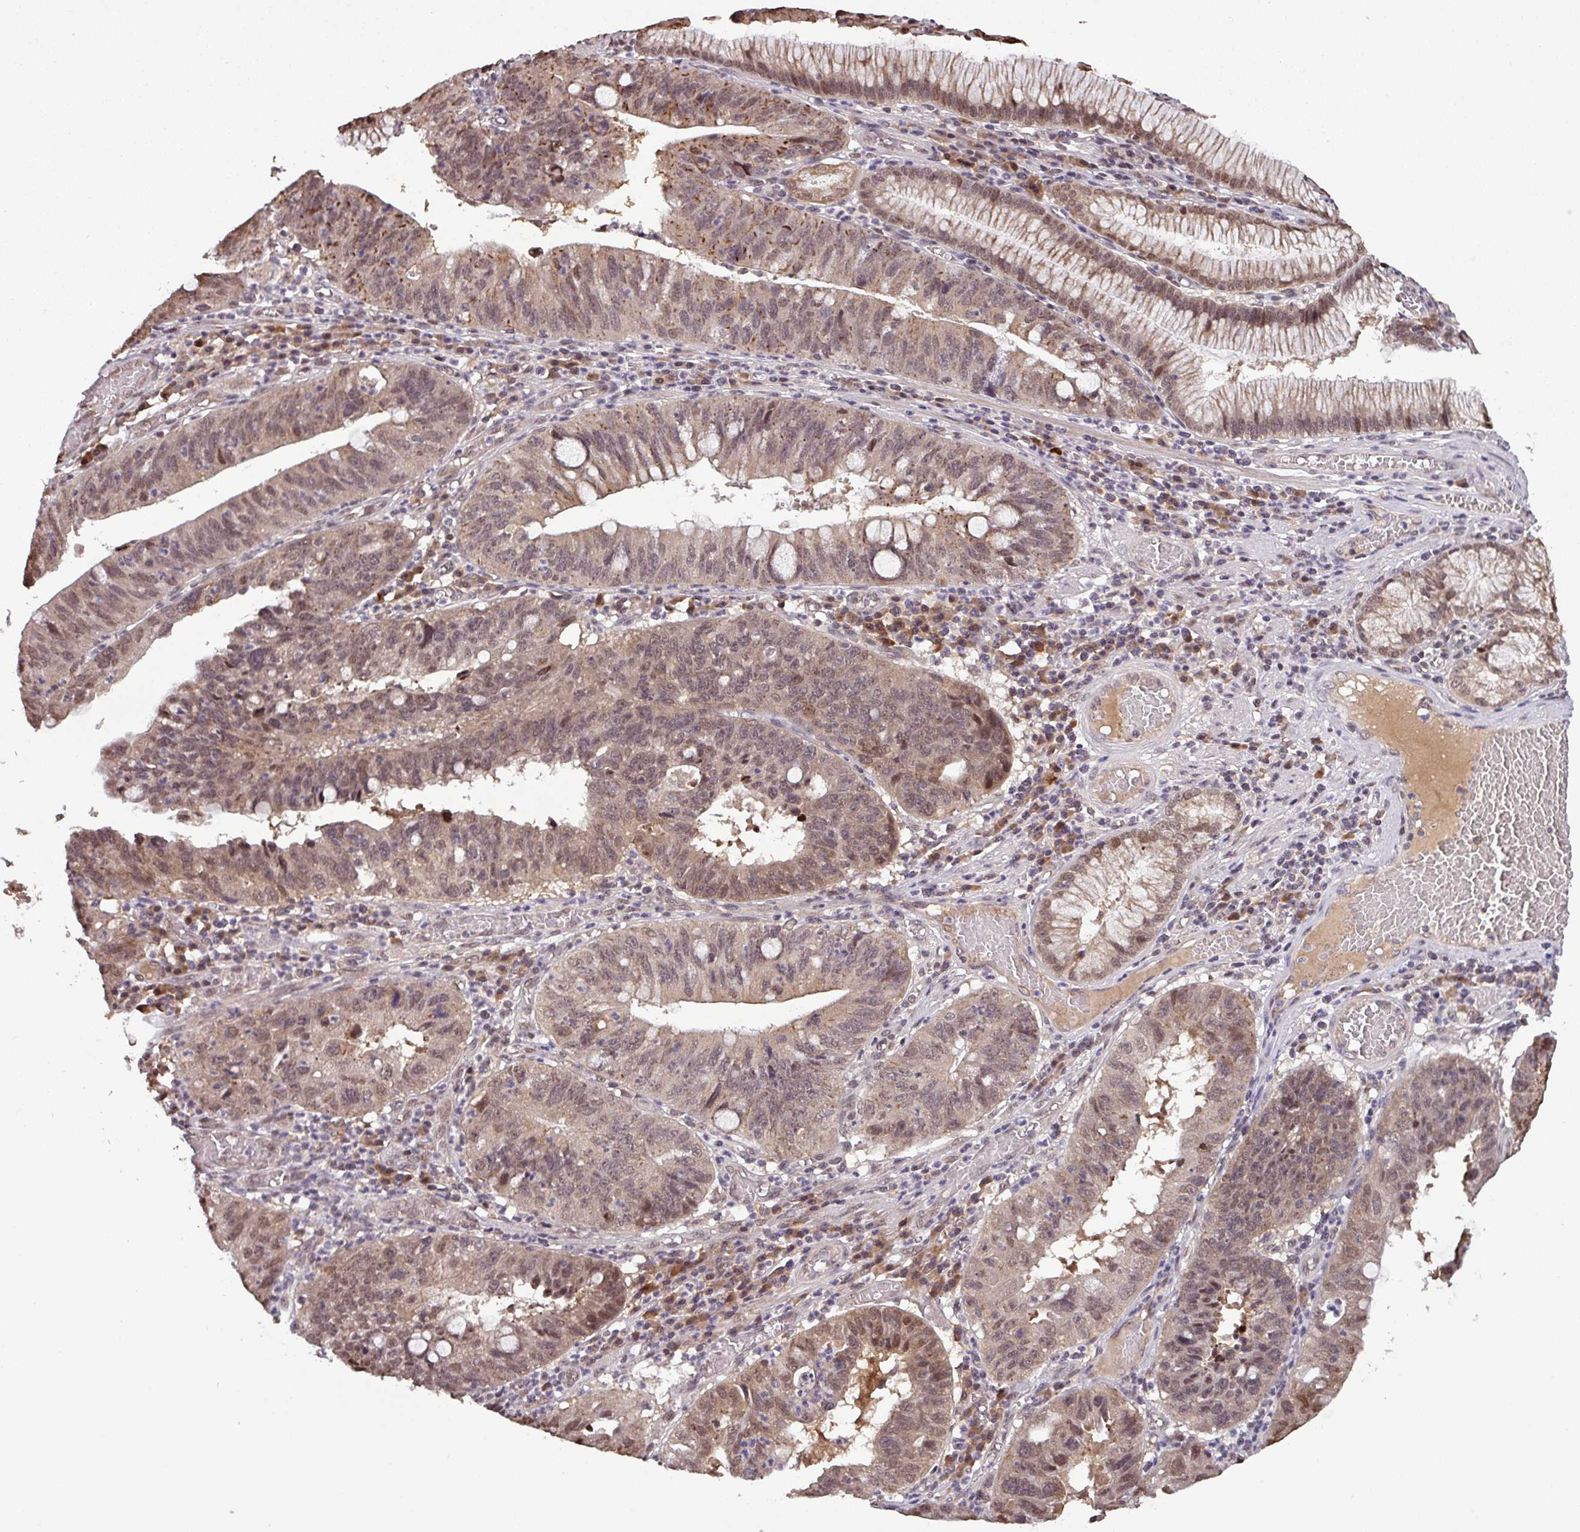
{"staining": {"intensity": "weak", "quantity": ">75%", "location": "cytoplasmic/membranous,nuclear"}, "tissue": "stomach cancer", "cell_type": "Tumor cells", "image_type": "cancer", "snomed": [{"axis": "morphology", "description": "Adenocarcinoma, NOS"}, {"axis": "topography", "description": "Stomach"}], "caption": "Protein positivity by immunohistochemistry exhibits weak cytoplasmic/membranous and nuclear expression in approximately >75% of tumor cells in adenocarcinoma (stomach). (DAB = brown stain, brightfield microscopy at high magnification).", "gene": "NOB1", "patient": {"sex": "male", "age": 59}}